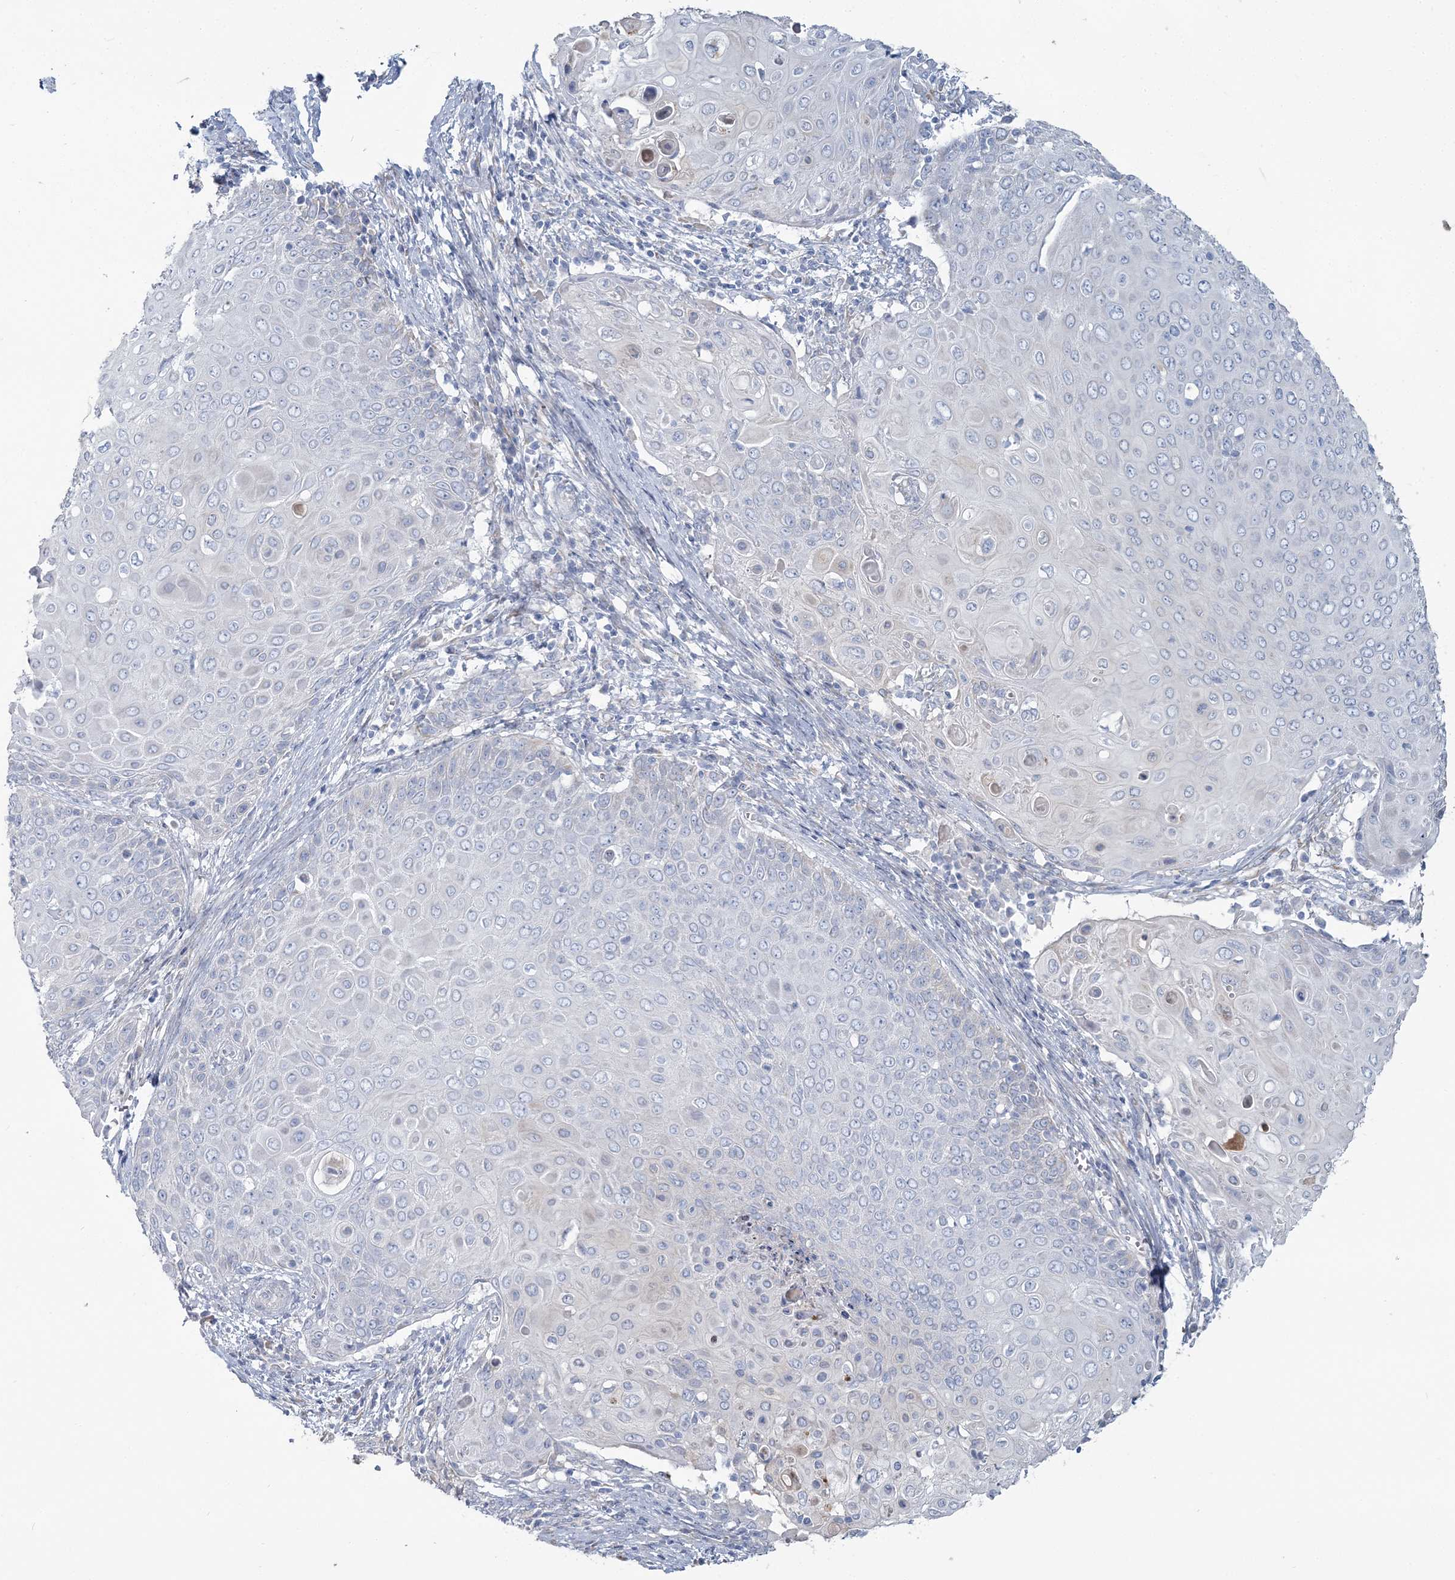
{"staining": {"intensity": "negative", "quantity": "none", "location": "none"}, "tissue": "cervical cancer", "cell_type": "Tumor cells", "image_type": "cancer", "snomed": [{"axis": "morphology", "description": "Squamous cell carcinoma, NOS"}, {"axis": "topography", "description": "Cervix"}], "caption": "An immunohistochemistry (IHC) histopathology image of squamous cell carcinoma (cervical) is shown. There is no staining in tumor cells of squamous cell carcinoma (cervical).", "gene": "CMBL", "patient": {"sex": "female", "age": 39}}